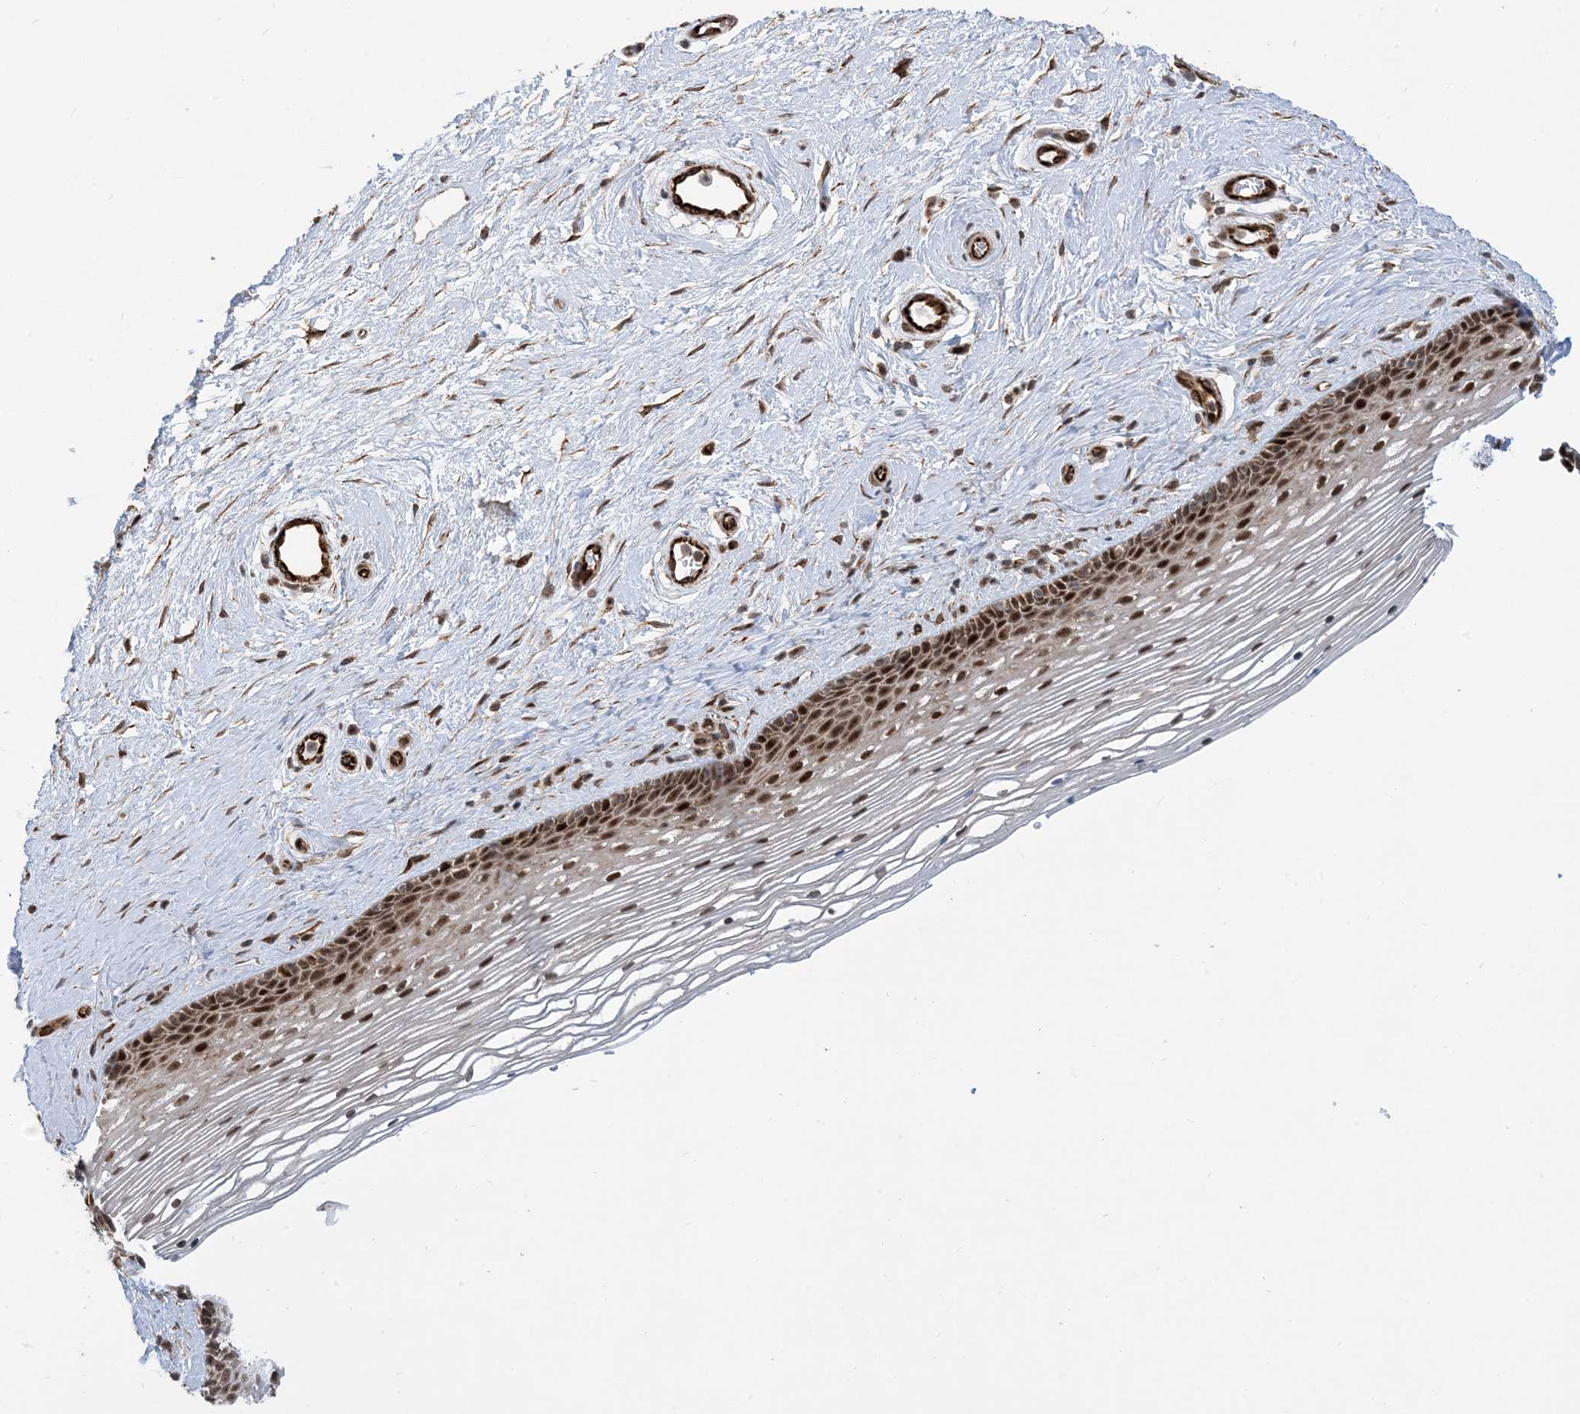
{"staining": {"intensity": "strong", "quantity": "25%-75%", "location": "nuclear"}, "tissue": "vagina", "cell_type": "Squamous epithelial cells", "image_type": "normal", "snomed": [{"axis": "morphology", "description": "Normal tissue, NOS"}, {"axis": "topography", "description": "Vagina"}], "caption": "Immunohistochemistry (IHC) staining of benign vagina, which shows high levels of strong nuclear staining in about 25%-75% of squamous epithelial cells indicating strong nuclear protein staining. The staining was performed using DAB (3,3'-diaminobenzidine) (brown) for protein detection and nuclei were counterstained in hematoxylin (blue).", "gene": "FAM9B", "patient": {"sex": "female", "age": 46}}